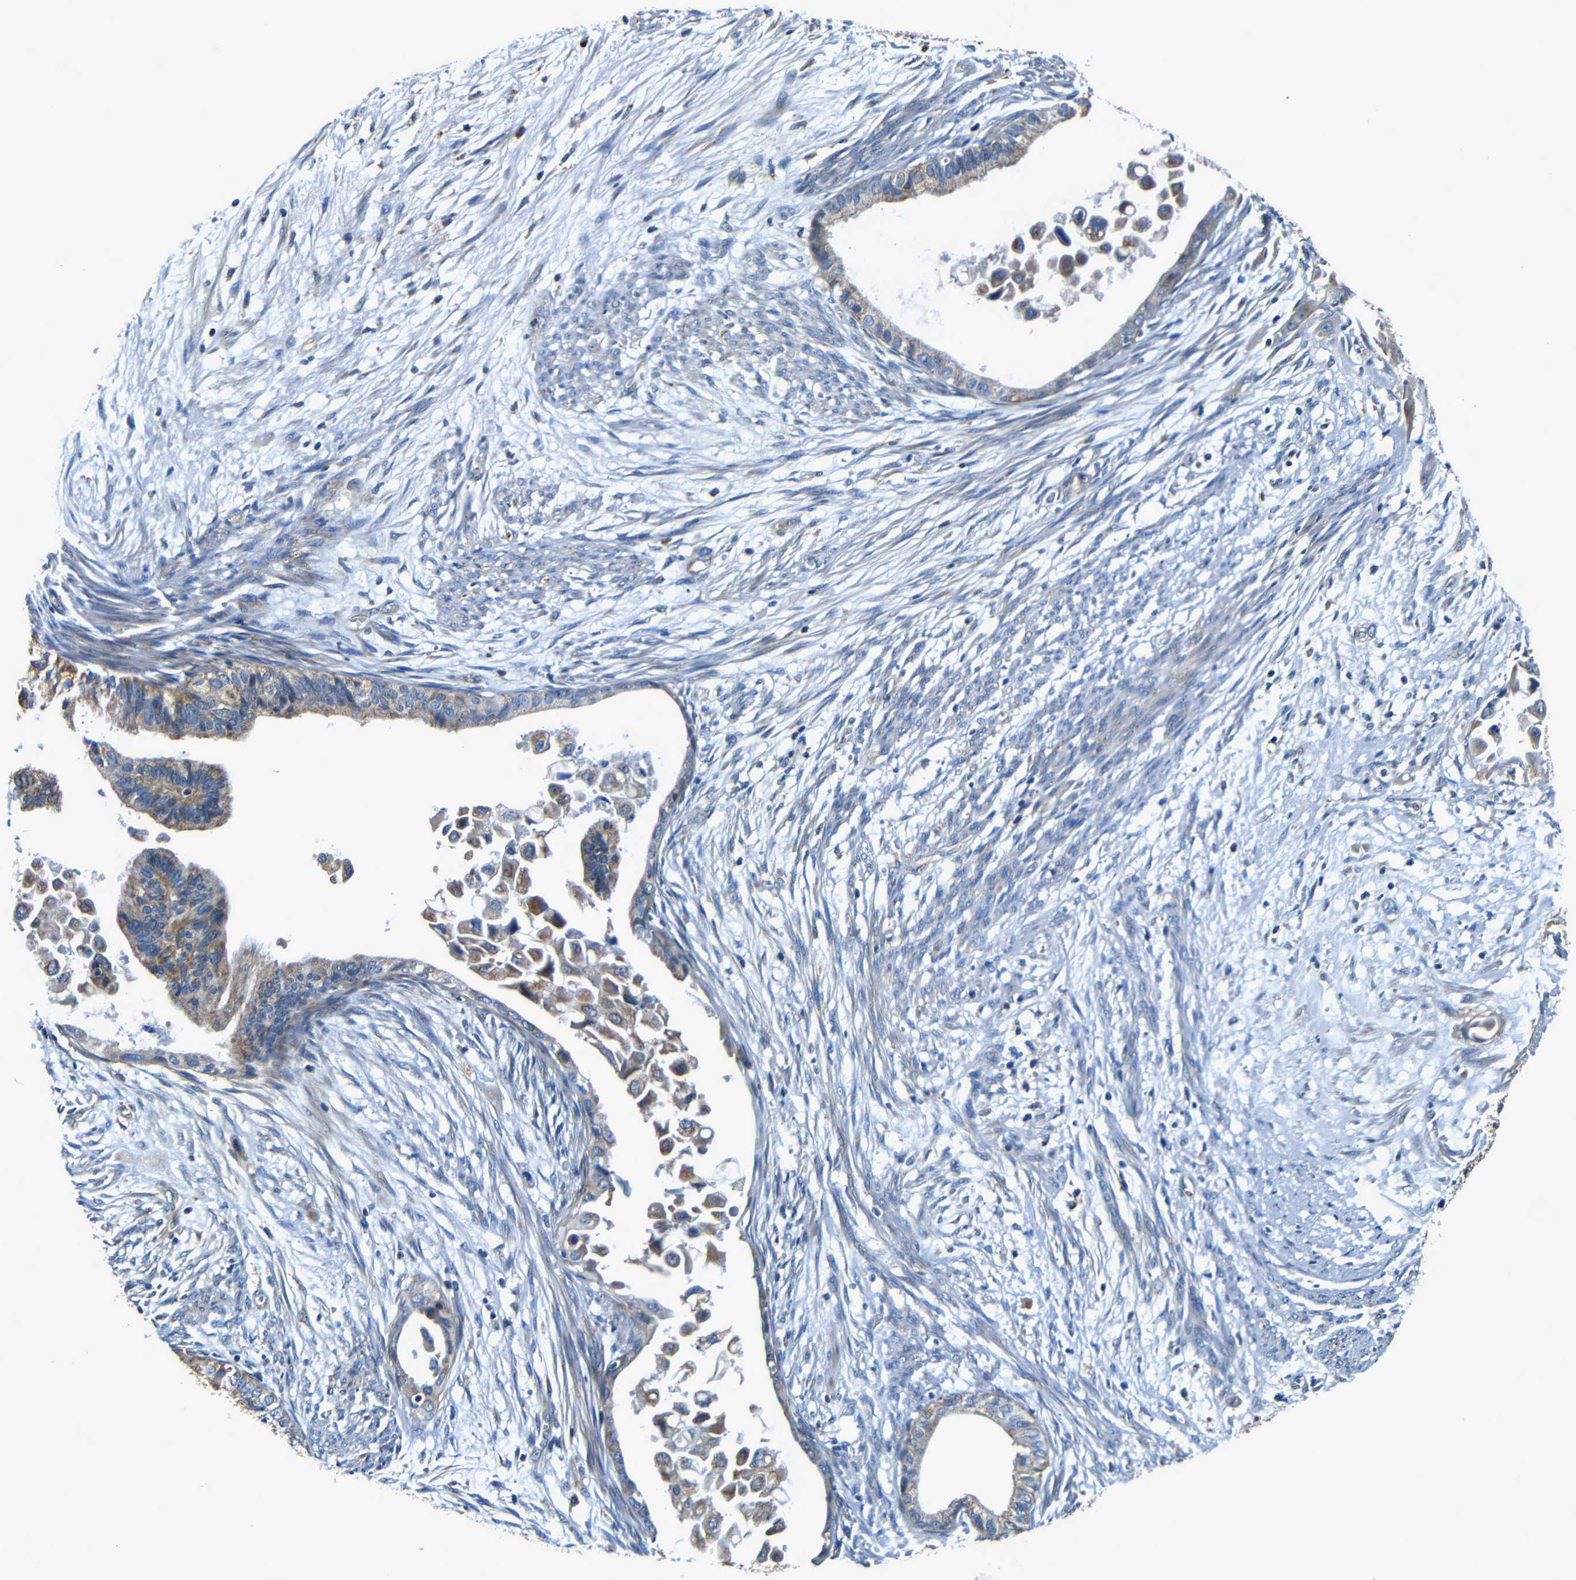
{"staining": {"intensity": "moderate", "quantity": "<25%", "location": "cytoplasmic/membranous"}, "tissue": "cervical cancer", "cell_type": "Tumor cells", "image_type": "cancer", "snomed": [{"axis": "morphology", "description": "Normal tissue, NOS"}, {"axis": "morphology", "description": "Adenocarcinoma, NOS"}, {"axis": "topography", "description": "Cervix"}, {"axis": "topography", "description": "Endometrium"}], "caption": "Immunohistochemical staining of human cervical adenocarcinoma reveals low levels of moderate cytoplasmic/membranous expression in about <25% of tumor cells. (DAB IHC, brown staining for protein, blue staining for nuclei).", "gene": "MTX1", "patient": {"sex": "female", "age": 86}}